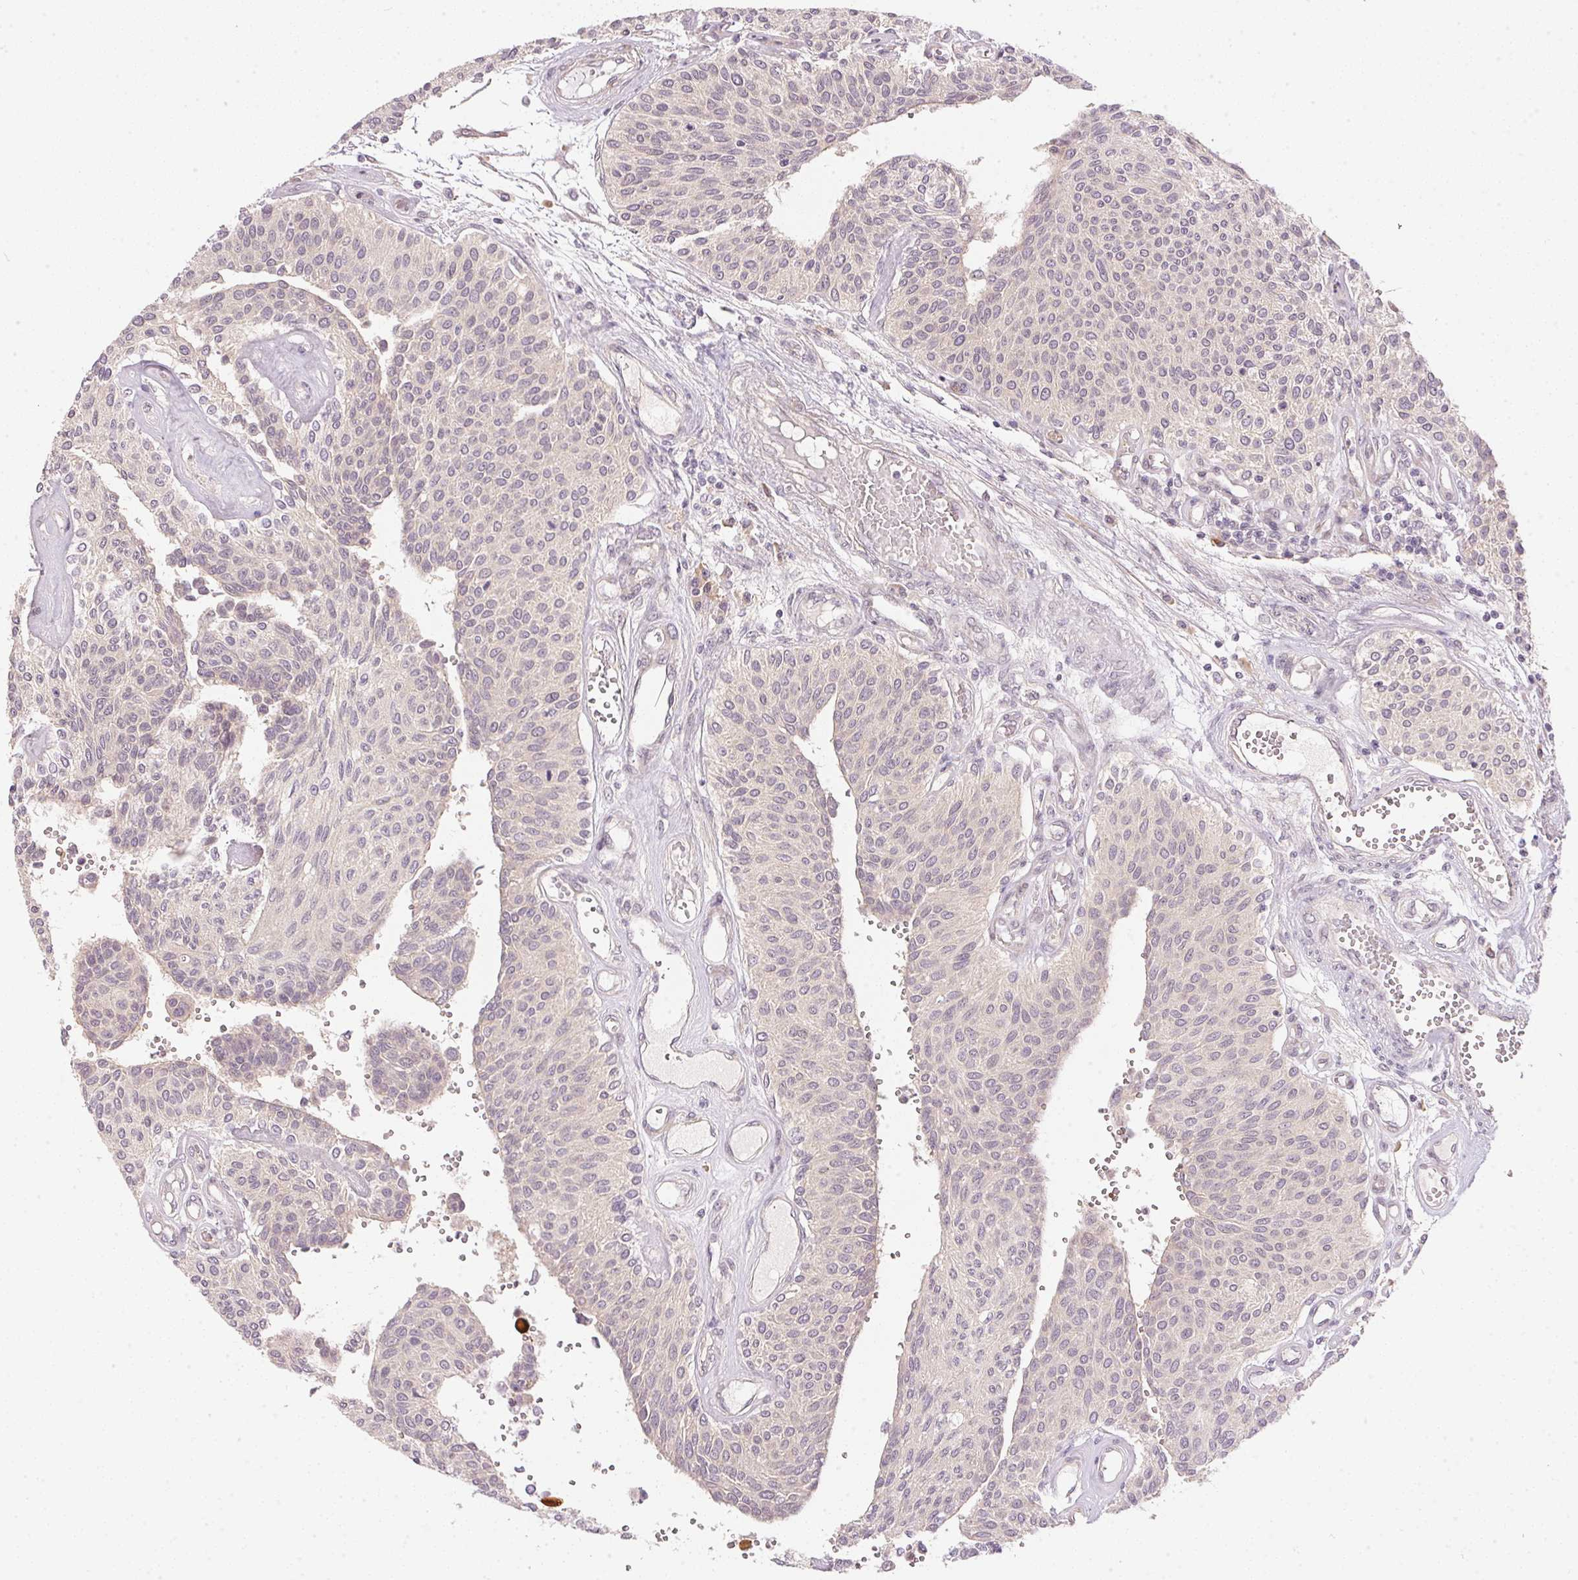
{"staining": {"intensity": "negative", "quantity": "none", "location": "none"}, "tissue": "urothelial cancer", "cell_type": "Tumor cells", "image_type": "cancer", "snomed": [{"axis": "morphology", "description": "Urothelial carcinoma, NOS"}, {"axis": "topography", "description": "Urinary bladder"}], "caption": "Immunohistochemistry (IHC) of urothelial cancer exhibits no positivity in tumor cells. Nuclei are stained in blue.", "gene": "TTC23L", "patient": {"sex": "male", "age": 55}}